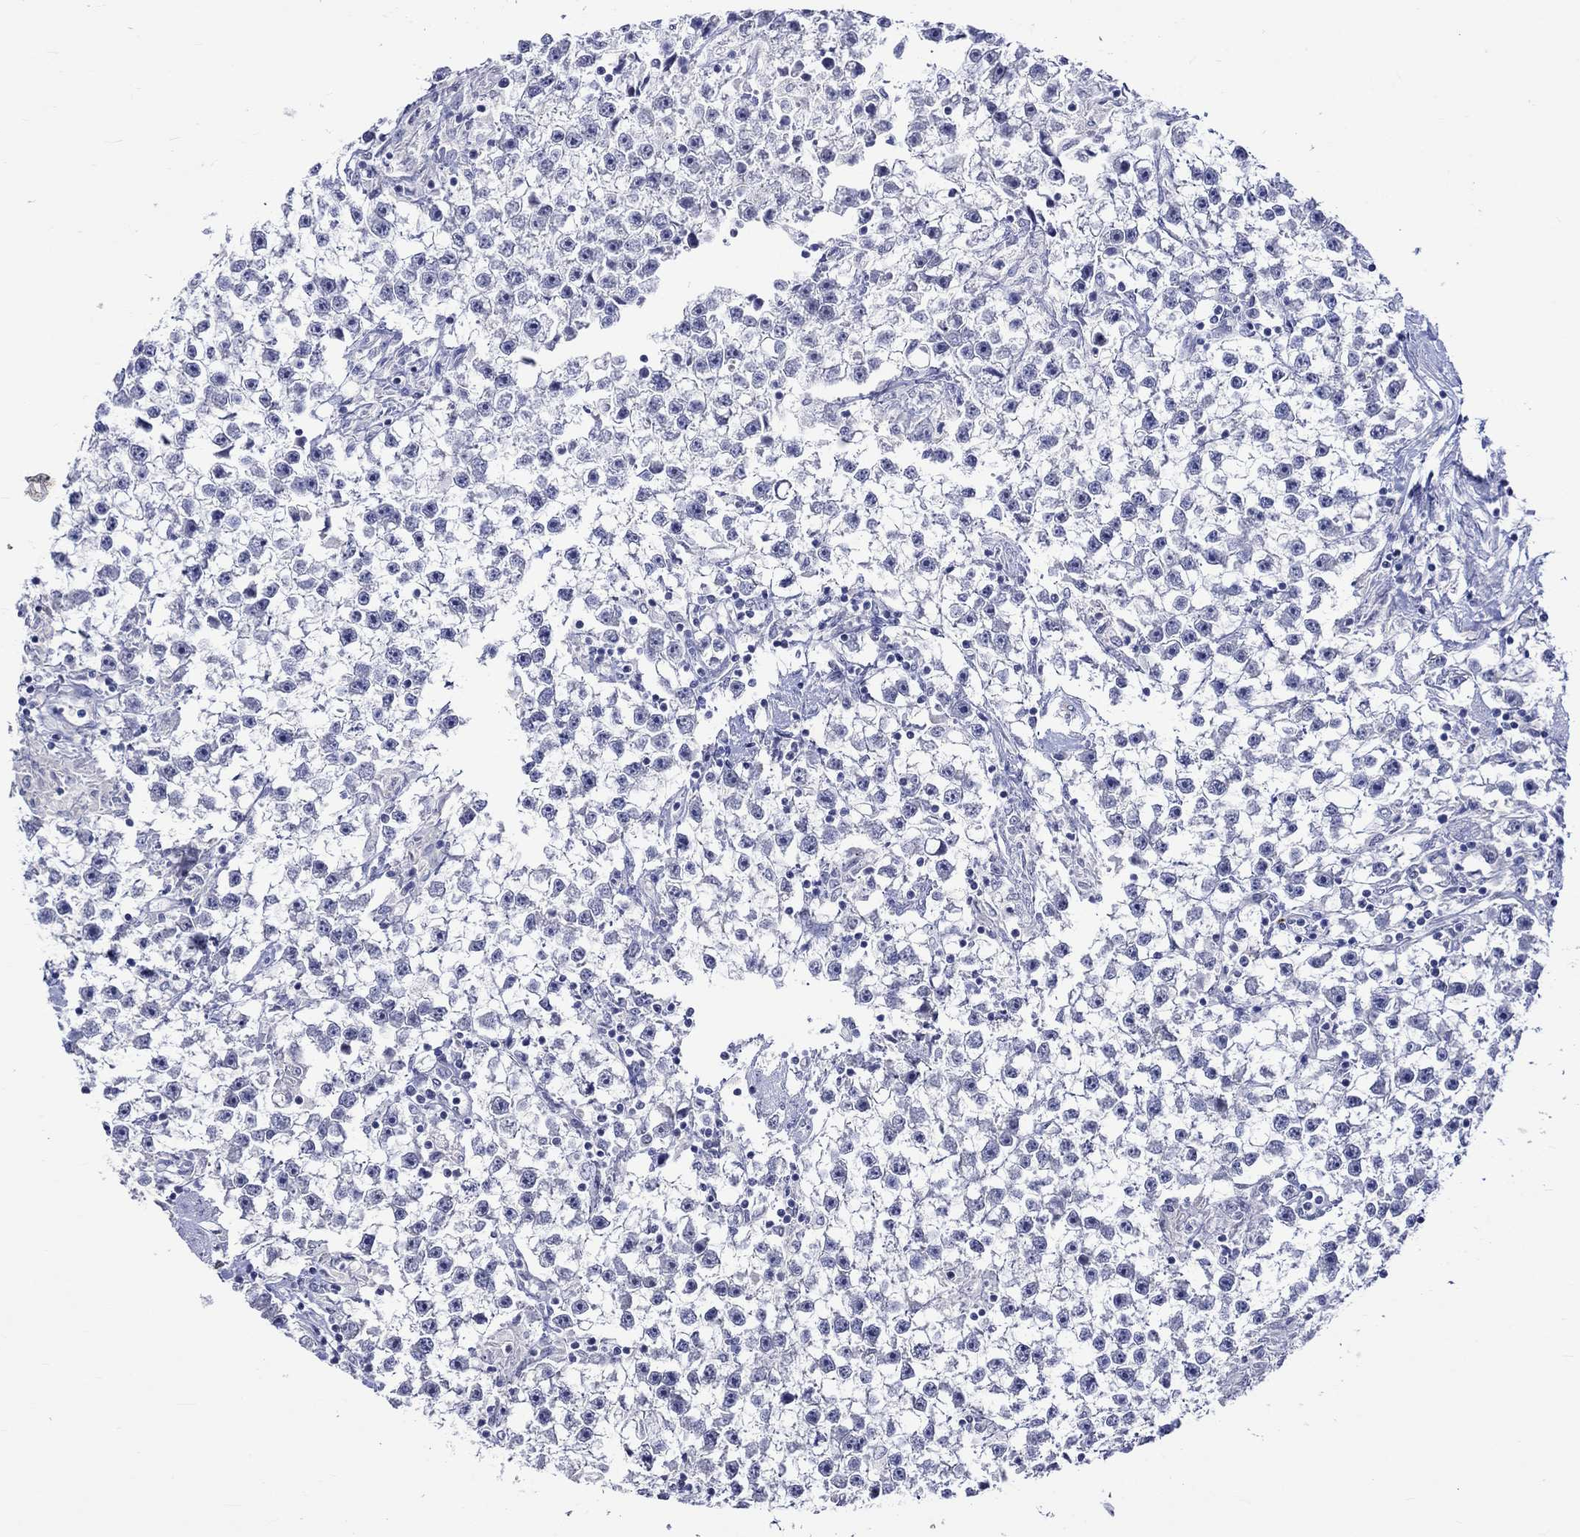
{"staining": {"intensity": "negative", "quantity": "none", "location": "none"}, "tissue": "testis cancer", "cell_type": "Tumor cells", "image_type": "cancer", "snomed": [{"axis": "morphology", "description": "Seminoma, NOS"}, {"axis": "topography", "description": "Testis"}], "caption": "High magnification brightfield microscopy of testis cancer (seminoma) stained with DAB (brown) and counterstained with hematoxylin (blue): tumor cells show no significant staining.", "gene": "CRYAB", "patient": {"sex": "male", "age": 59}}